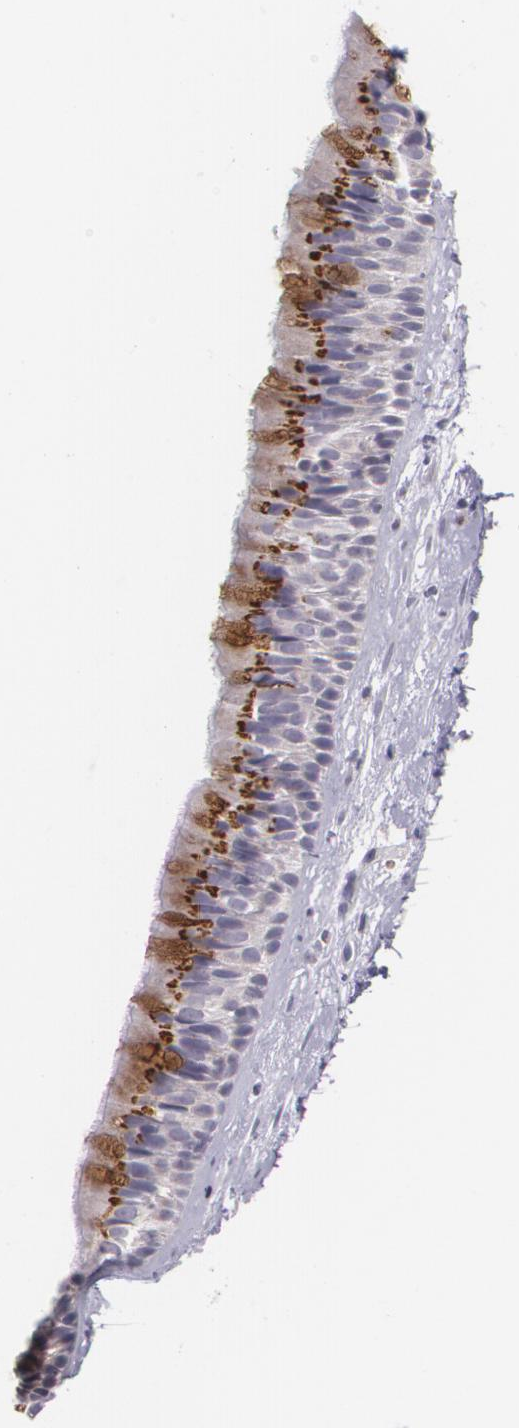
{"staining": {"intensity": "strong", "quantity": "<25%", "location": "cytoplasmic/membranous"}, "tissue": "nasopharynx", "cell_type": "Respiratory epithelial cells", "image_type": "normal", "snomed": [{"axis": "morphology", "description": "Normal tissue, NOS"}, {"axis": "topography", "description": "Nasopharynx"}], "caption": "Immunohistochemical staining of benign human nasopharynx demonstrates <25% levels of strong cytoplasmic/membranous protein positivity in about <25% of respiratory epithelial cells.", "gene": "CILK1", "patient": {"sex": "male", "age": 13}}